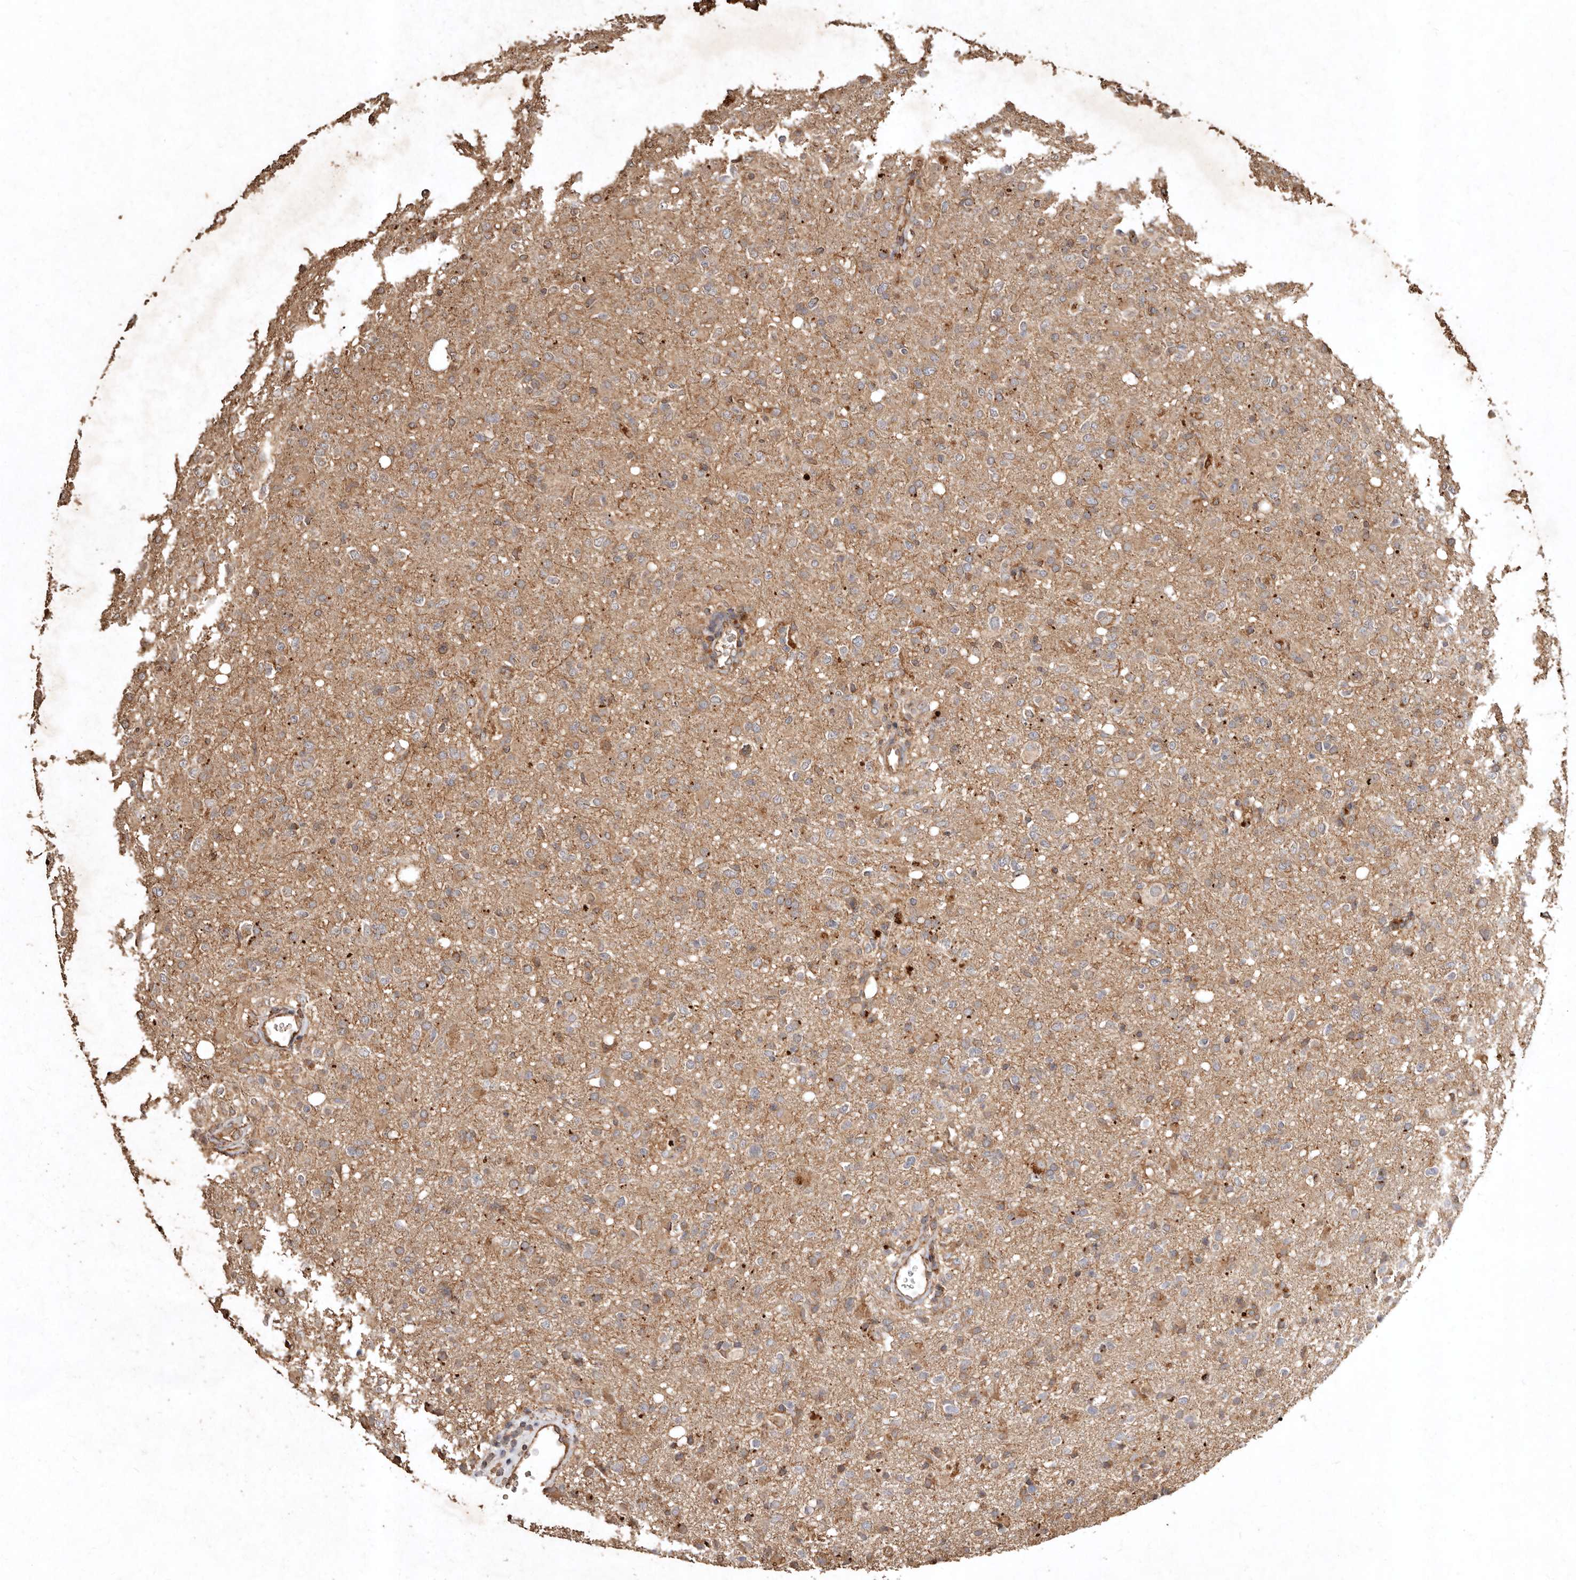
{"staining": {"intensity": "weak", "quantity": "25%-75%", "location": "cytoplasmic/membranous"}, "tissue": "glioma", "cell_type": "Tumor cells", "image_type": "cancer", "snomed": [{"axis": "morphology", "description": "Glioma, malignant, High grade"}, {"axis": "topography", "description": "Brain"}], "caption": "Immunohistochemistry (IHC) photomicrograph of human glioma stained for a protein (brown), which demonstrates low levels of weak cytoplasmic/membranous expression in about 25%-75% of tumor cells.", "gene": "FARS2", "patient": {"sex": "female", "age": 57}}